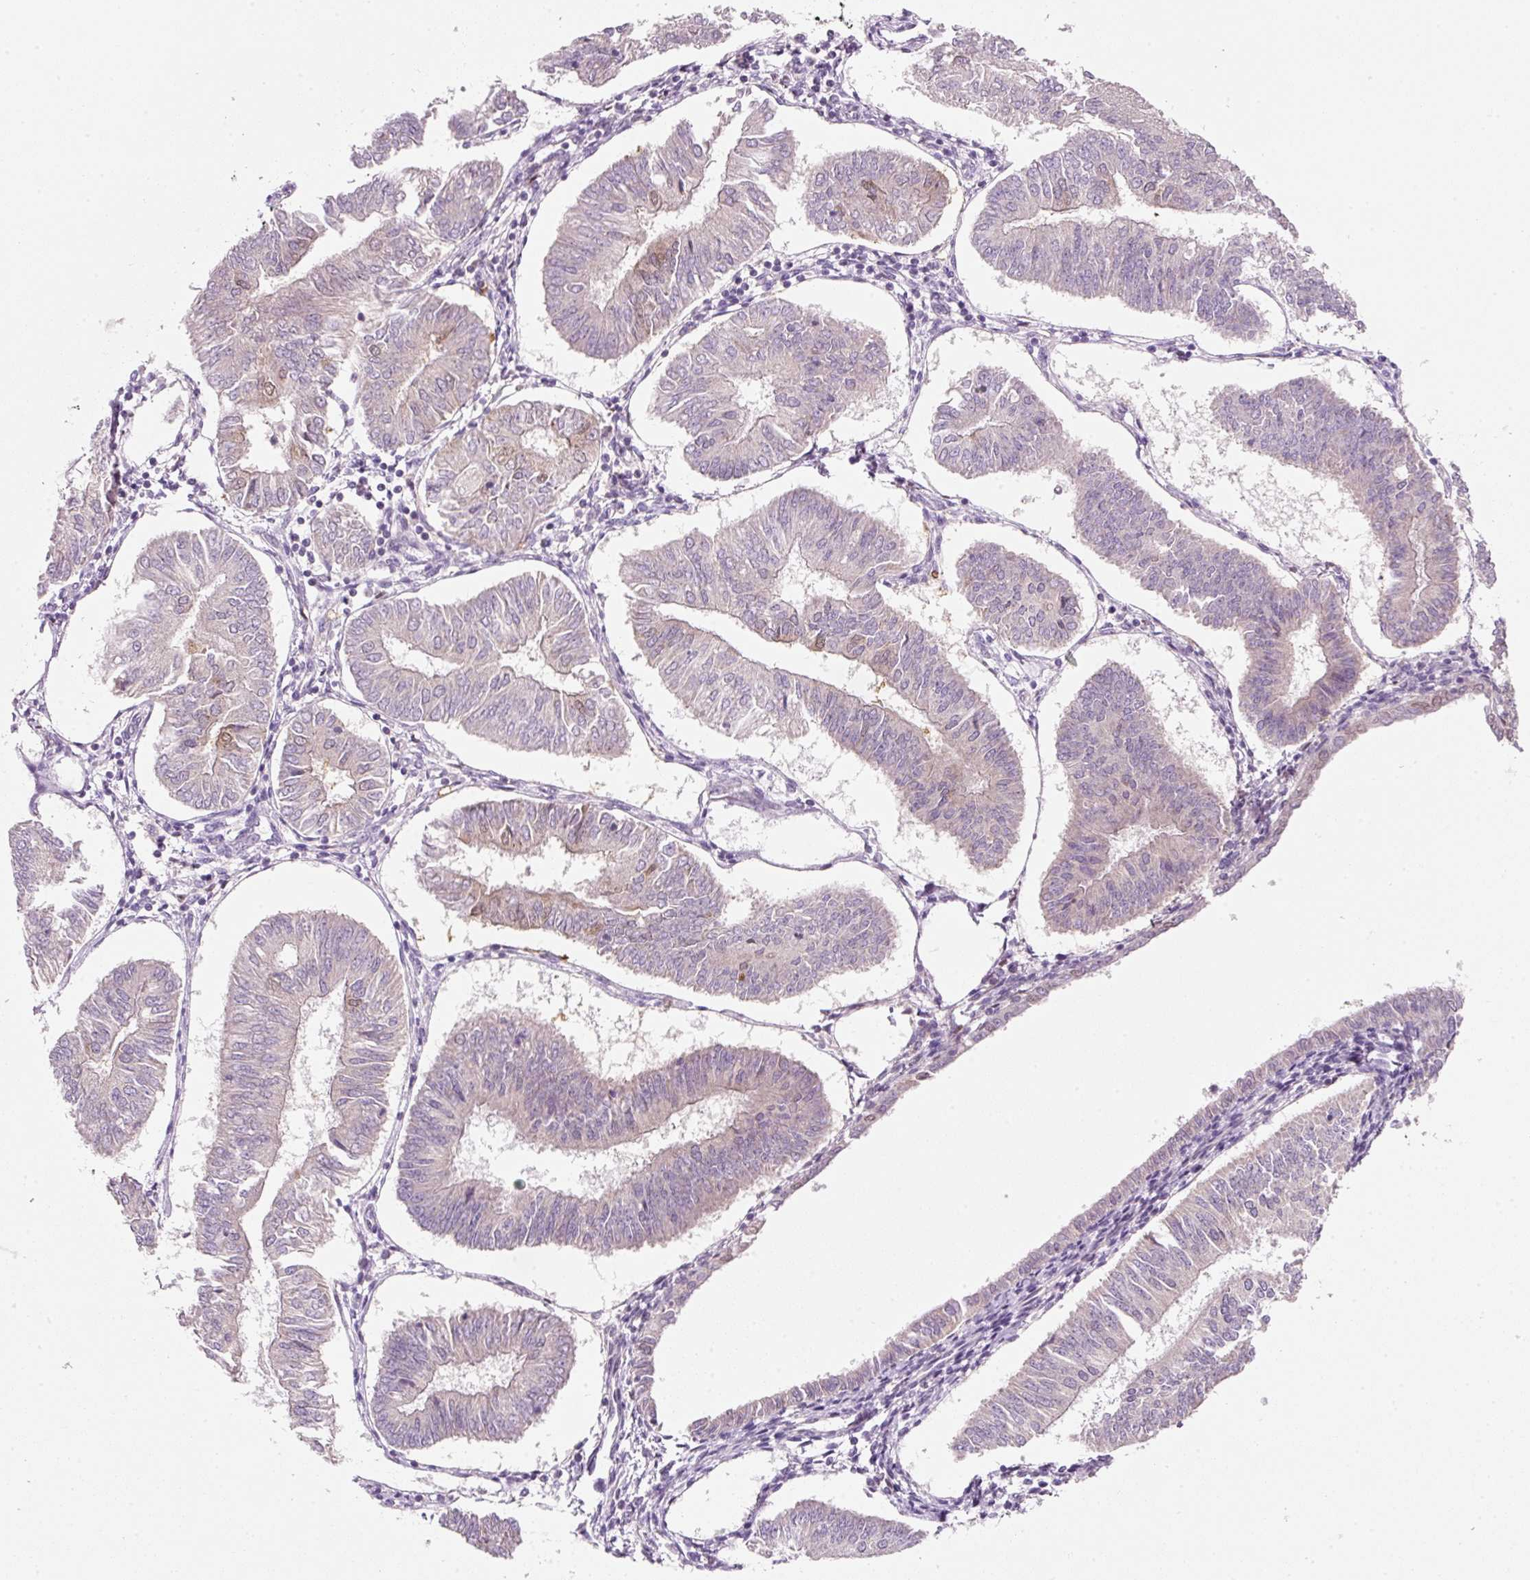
{"staining": {"intensity": "negative", "quantity": "none", "location": "none"}, "tissue": "endometrial cancer", "cell_type": "Tumor cells", "image_type": "cancer", "snomed": [{"axis": "morphology", "description": "Adenocarcinoma, NOS"}, {"axis": "topography", "description": "Endometrium"}], "caption": "Adenocarcinoma (endometrial) was stained to show a protein in brown. There is no significant expression in tumor cells.", "gene": "FAM78B", "patient": {"sex": "female", "age": 58}}